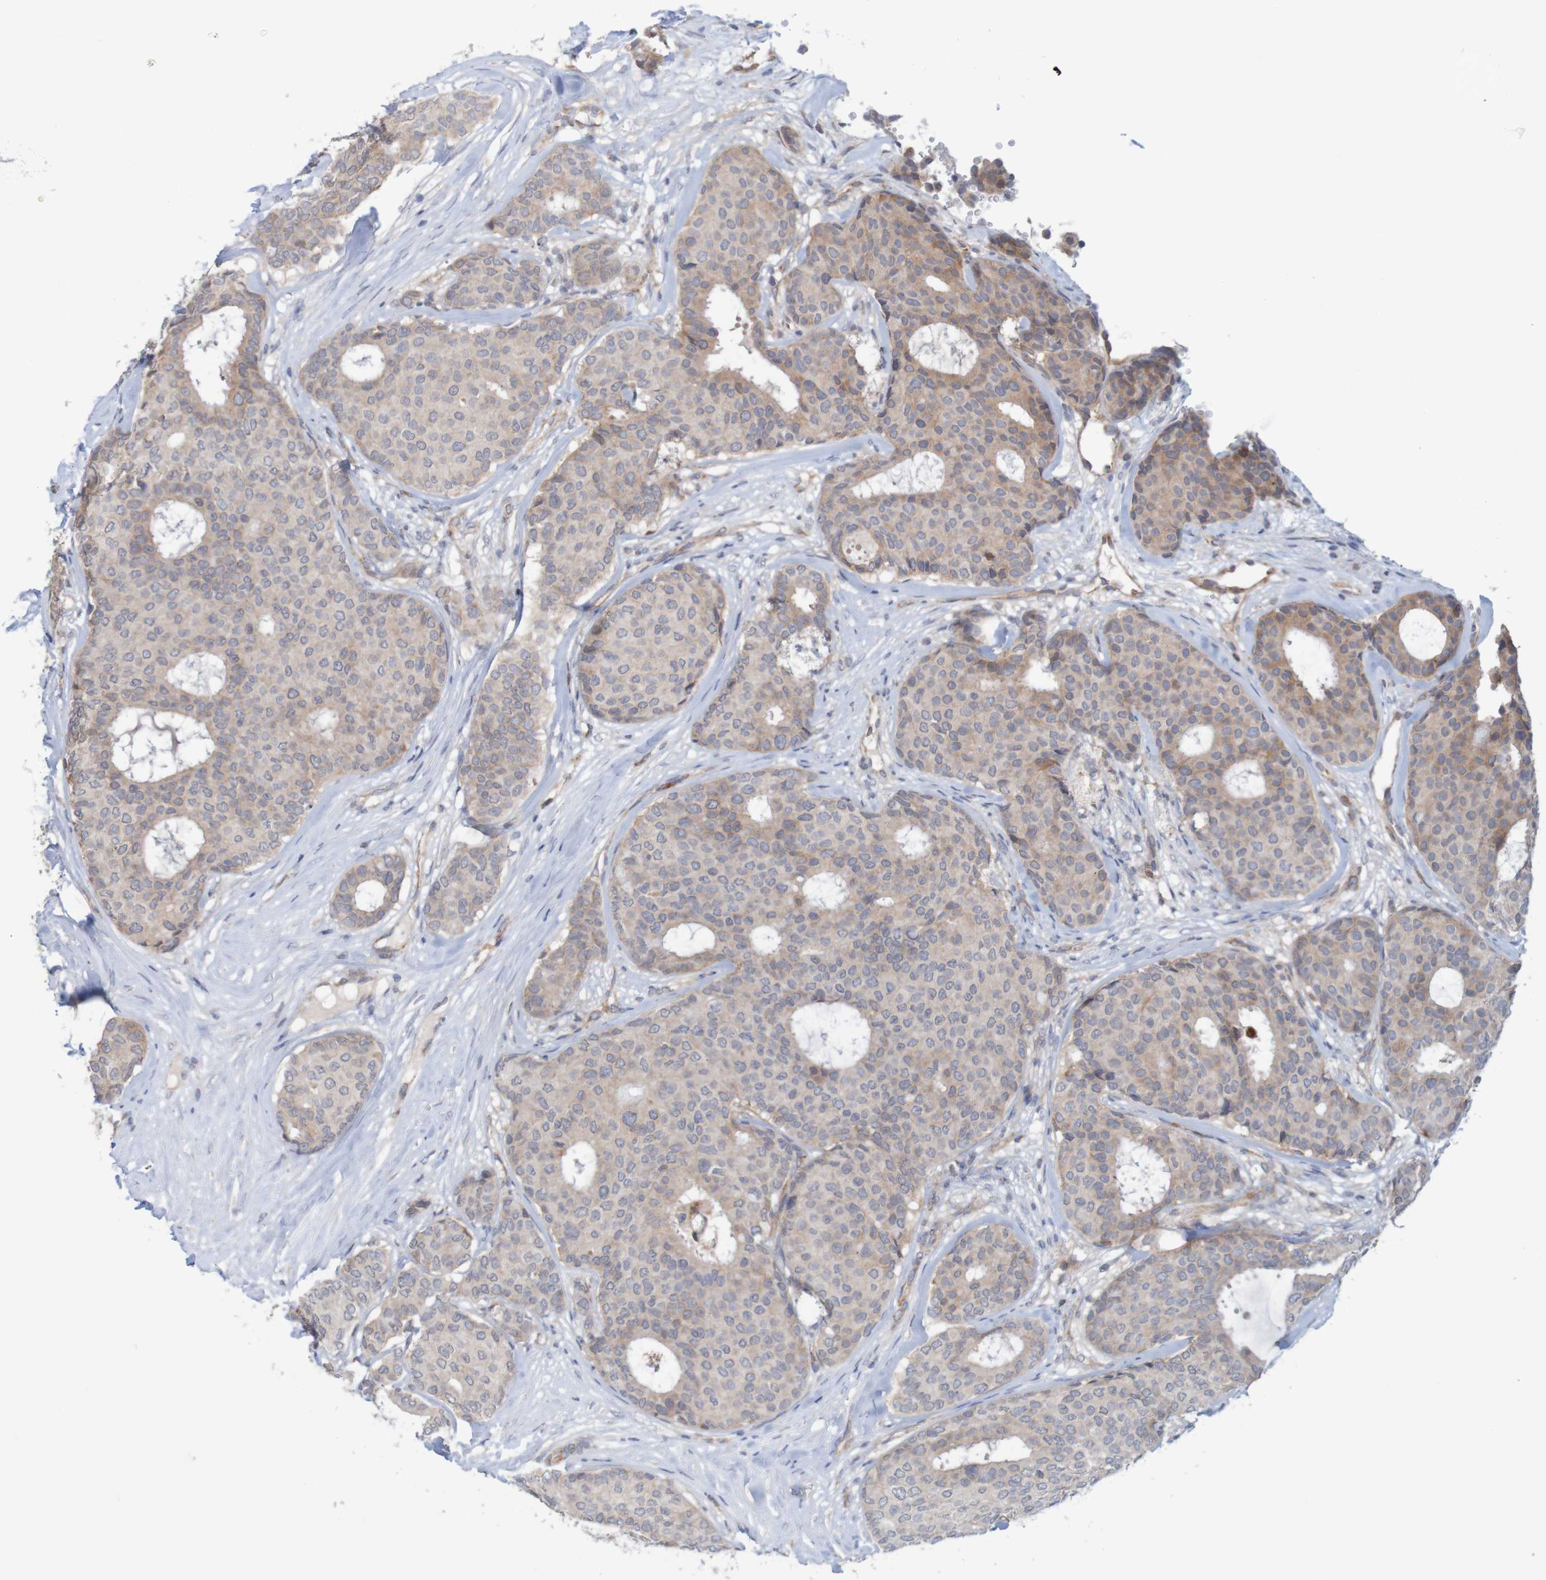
{"staining": {"intensity": "weak", "quantity": ">75%", "location": "cytoplasmic/membranous"}, "tissue": "breast cancer", "cell_type": "Tumor cells", "image_type": "cancer", "snomed": [{"axis": "morphology", "description": "Duct carcinoma"}, {"axis": "topography", "description": "Breast"}], "caption": "Breast cancer (intraductal carcinoma) stained with a brown dye exhibits weak cytoplasmic/membranous positive expression in about >75% of tumor cells.", "gene": "NAV2", "patient": {"sex": "female", "age": 75}}